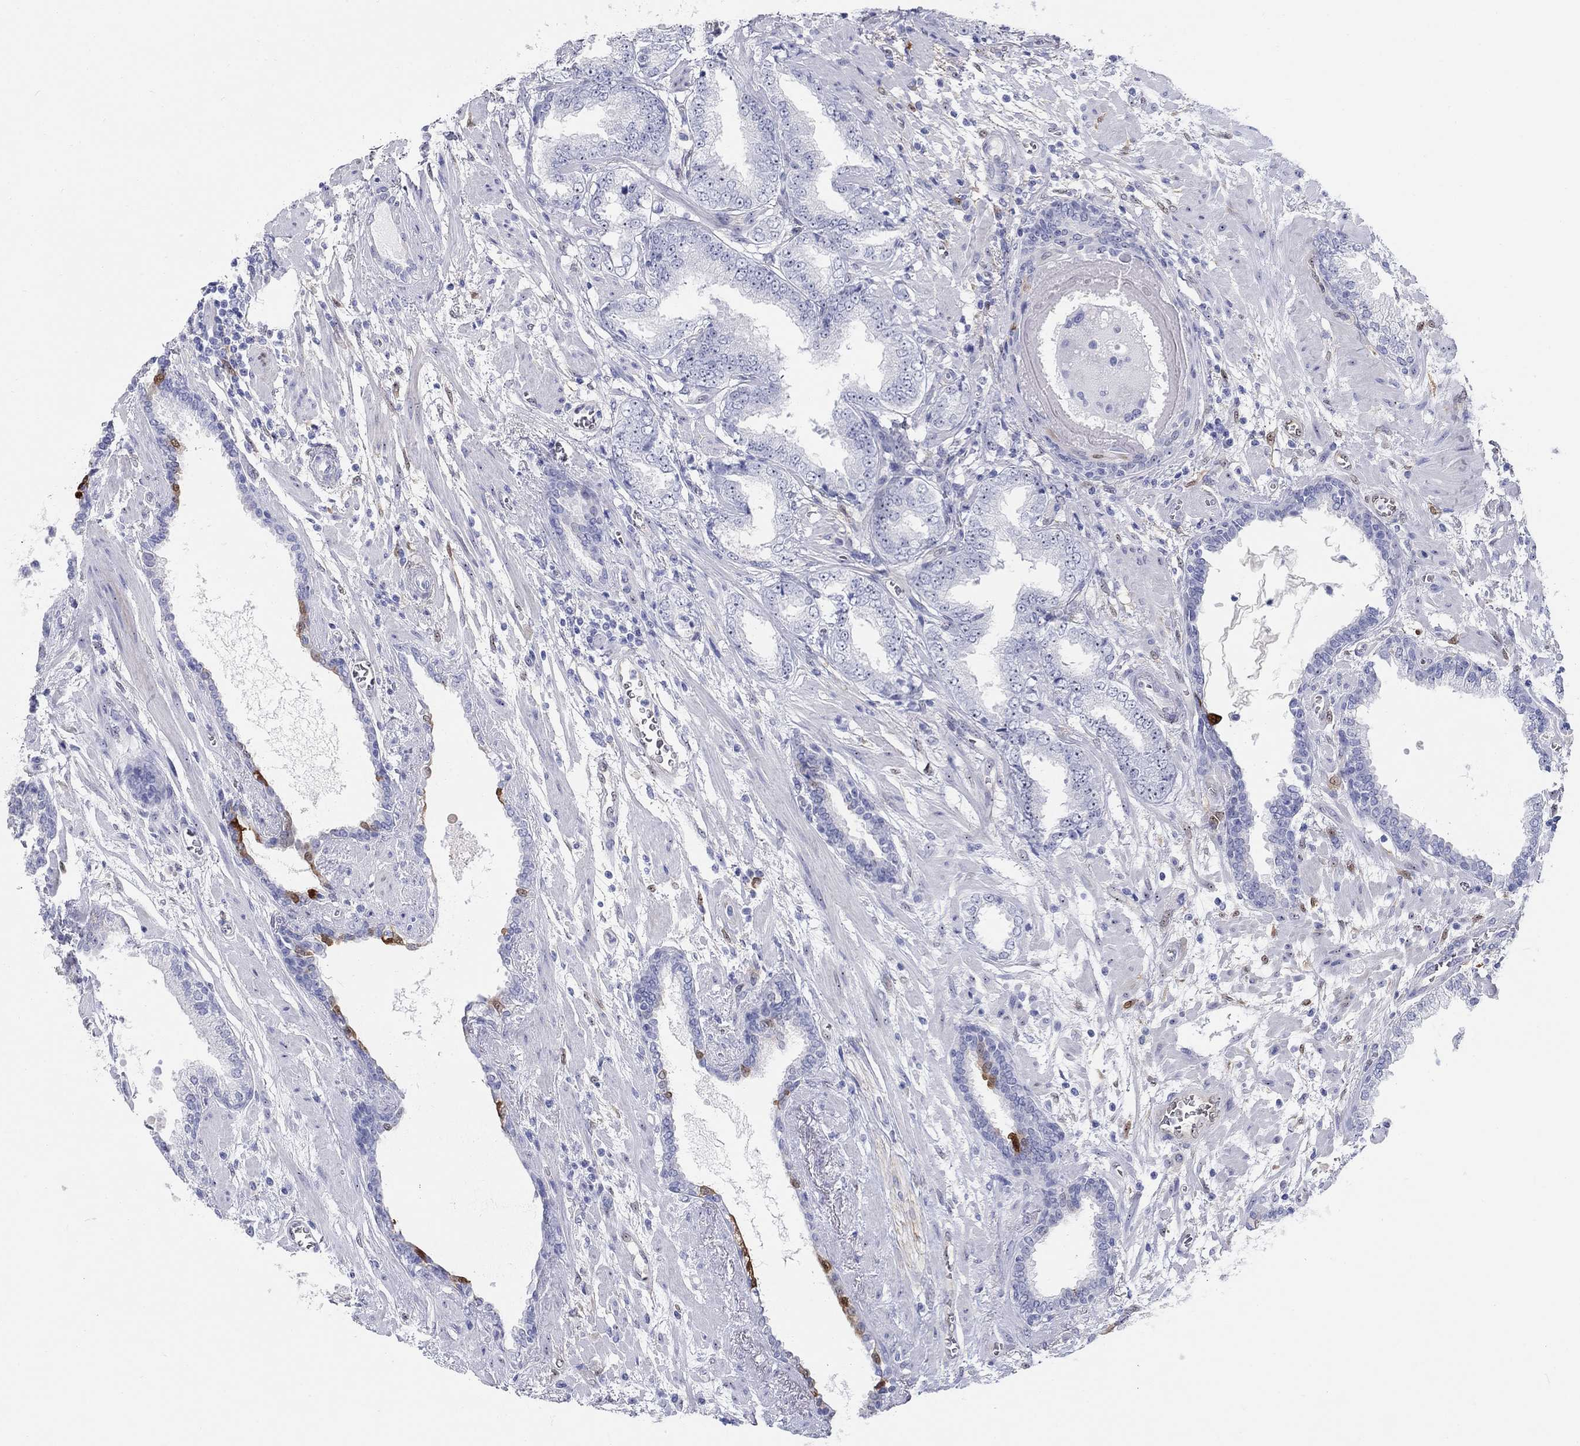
{"staining": {"intensity": "negative", "quantity": "none", "location": "none"}, "tissue": "prostate cancer", "cell_type": "Tumor cells", "image_type": "cancer", "snomed": [{"axis": "morphology", "description": "Adenocarcinoma, Low grade"}, {"axis": "topography", "description": "Prostate"}], "caption": "Tumor cells show no significant expression in prostate cancer.", "gene": "AKR1C2", "patient": {"sex": "male", "age": 69}}